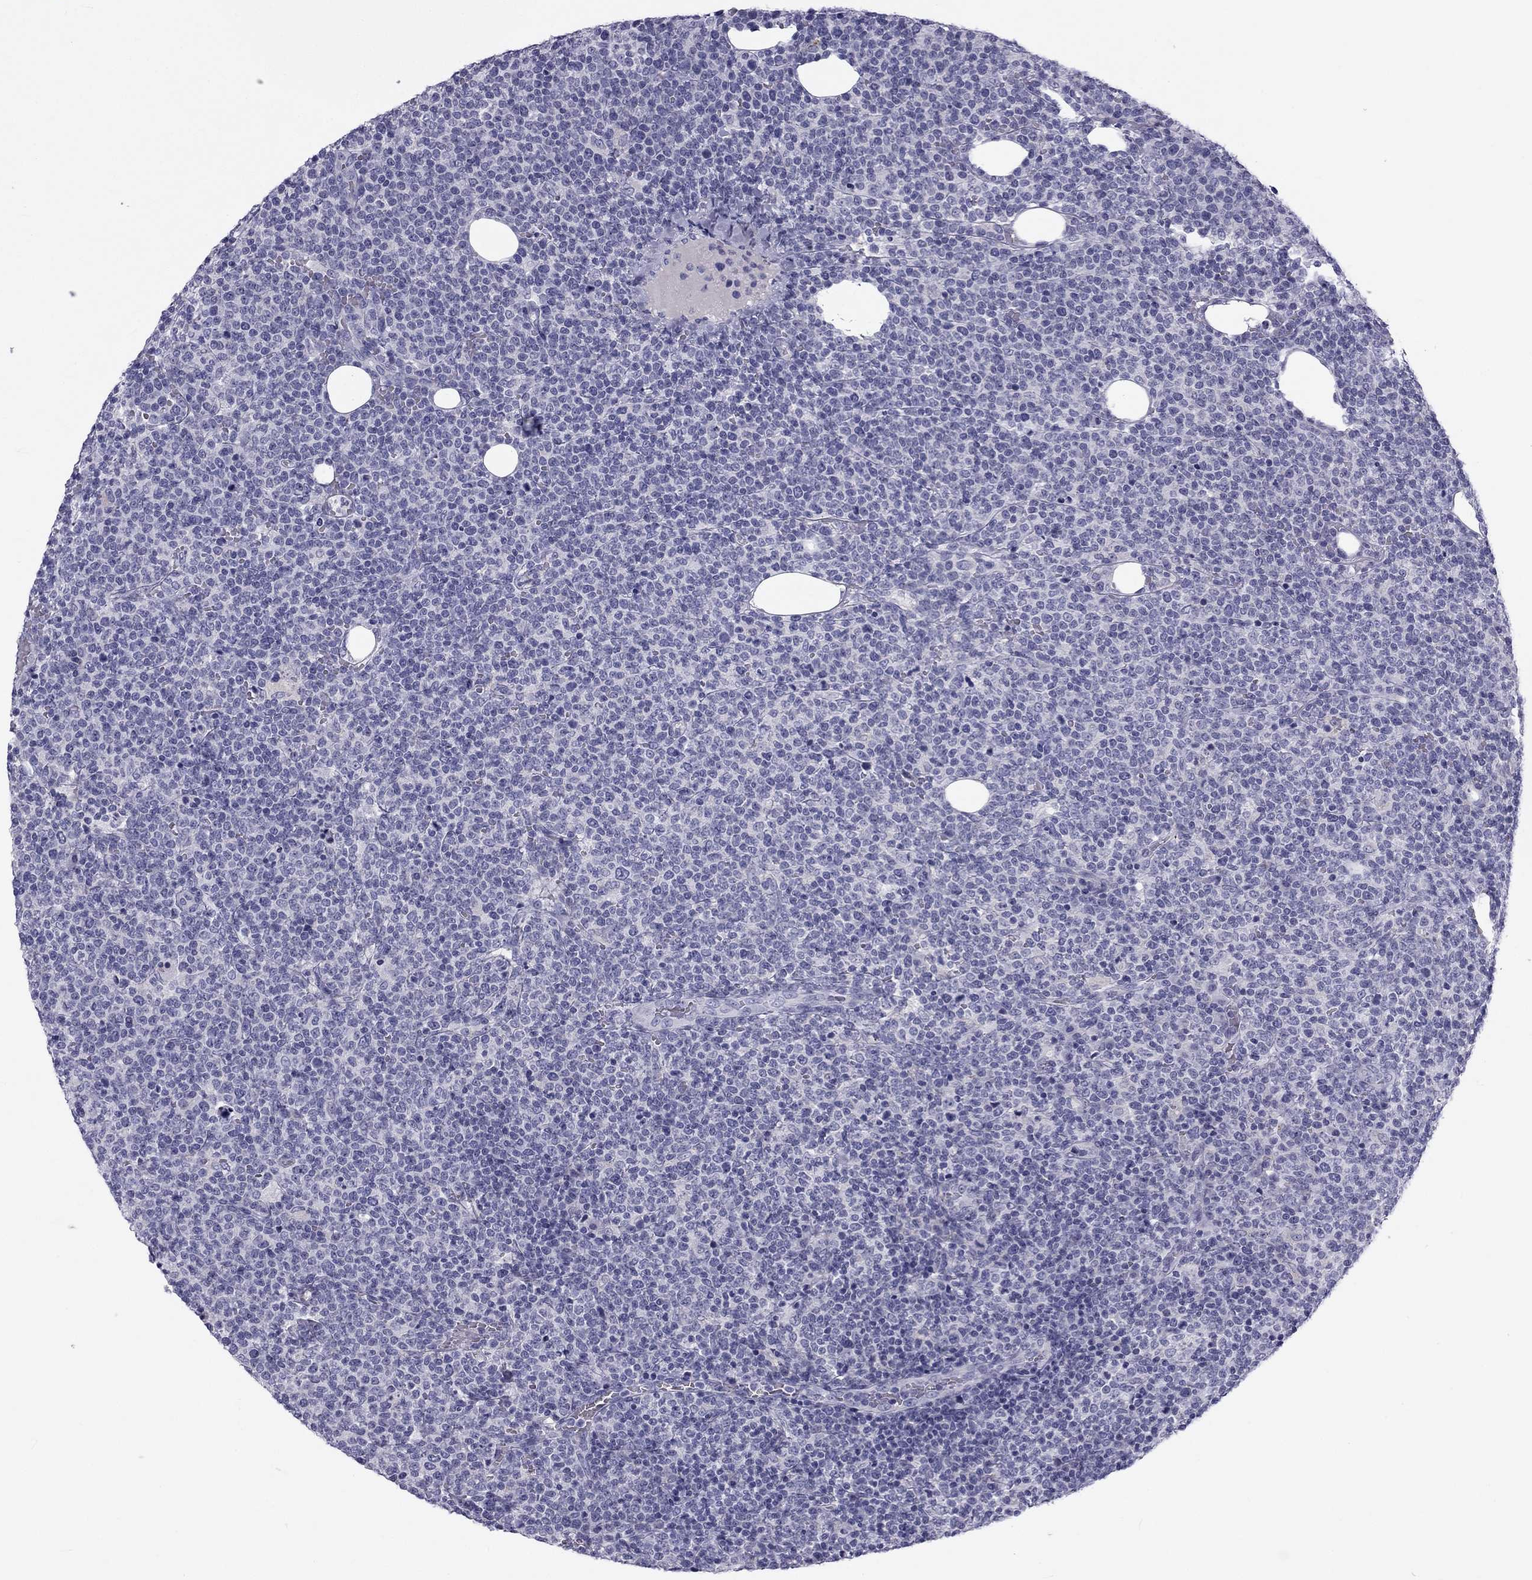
{"staining": {"intensity": "negative", "quantity": "none", "location": "none"}, "tissue": "lymphoma", "cell_type": "Tumor cells", "image_type": "cancer", "snomed": [{"axis": "morphology", "description": "Malignant lymphoma, non-Hodgkin's type, High grade"}, {"axis": "topography", "description": "Lymph node"}], "caption": "A micrograph of human lymphoma is negative for staining in tumor cells.", "gene": "CLPSL2", "patient": {"sex": "male", "age": 61}}